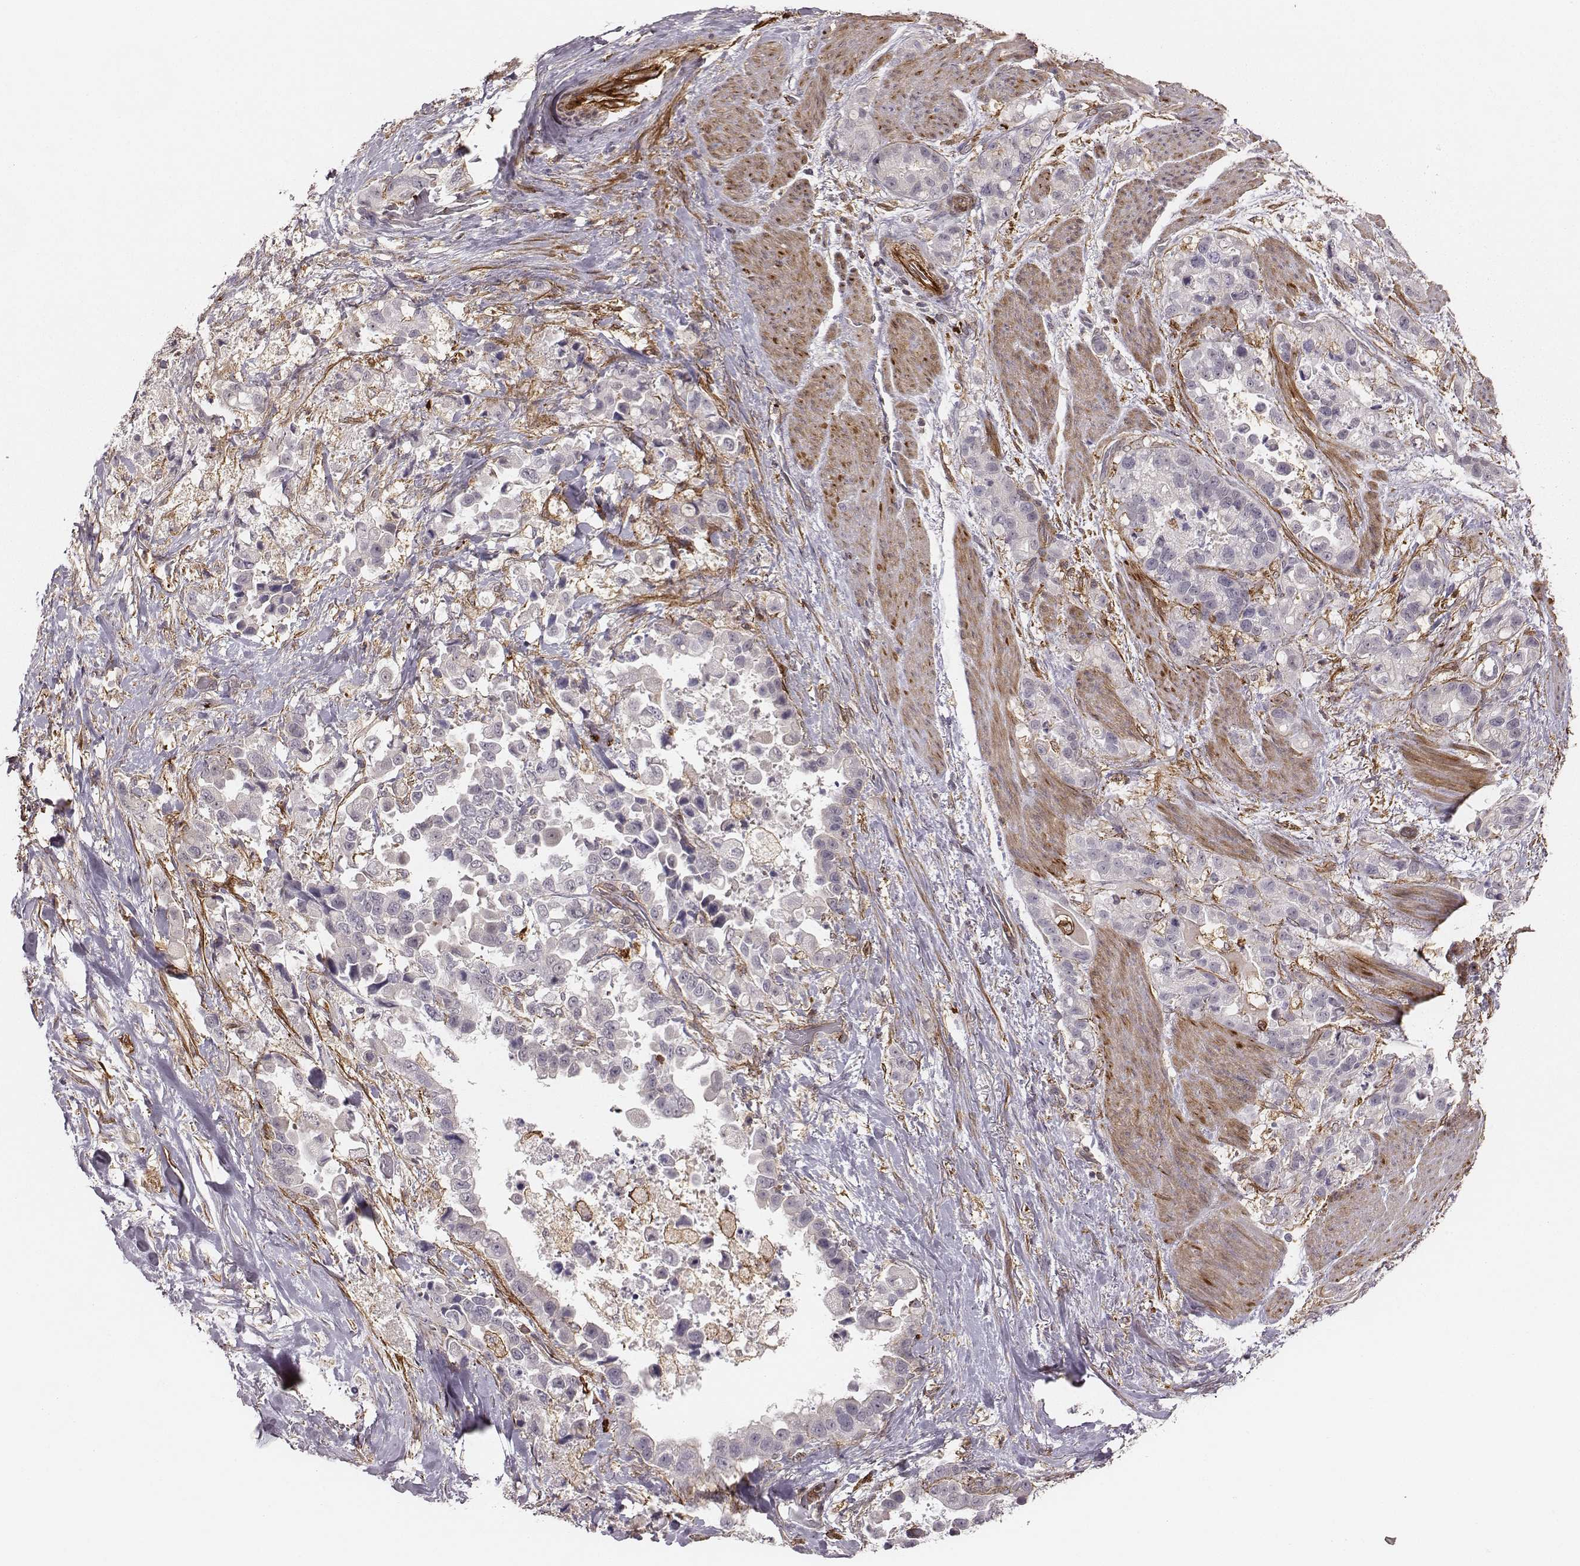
{"staining": {"intensity": "negative", "quantity": "none", "location": "none"}, "tissue": "stomach cancer", "cell_type": "Tumor cells", "image_type": "cancer", "snomed": [{"axis": "morphology", "description": "Adenocarcinoma, NOS"}, {"axis": "topography", "description": "Stomach"}], "caption": "Tumor cells show no significant protein staining in adenocarcinoma (stomach).", "gene": "ZYX", "patient": {"sex": "male", "age": 59}}